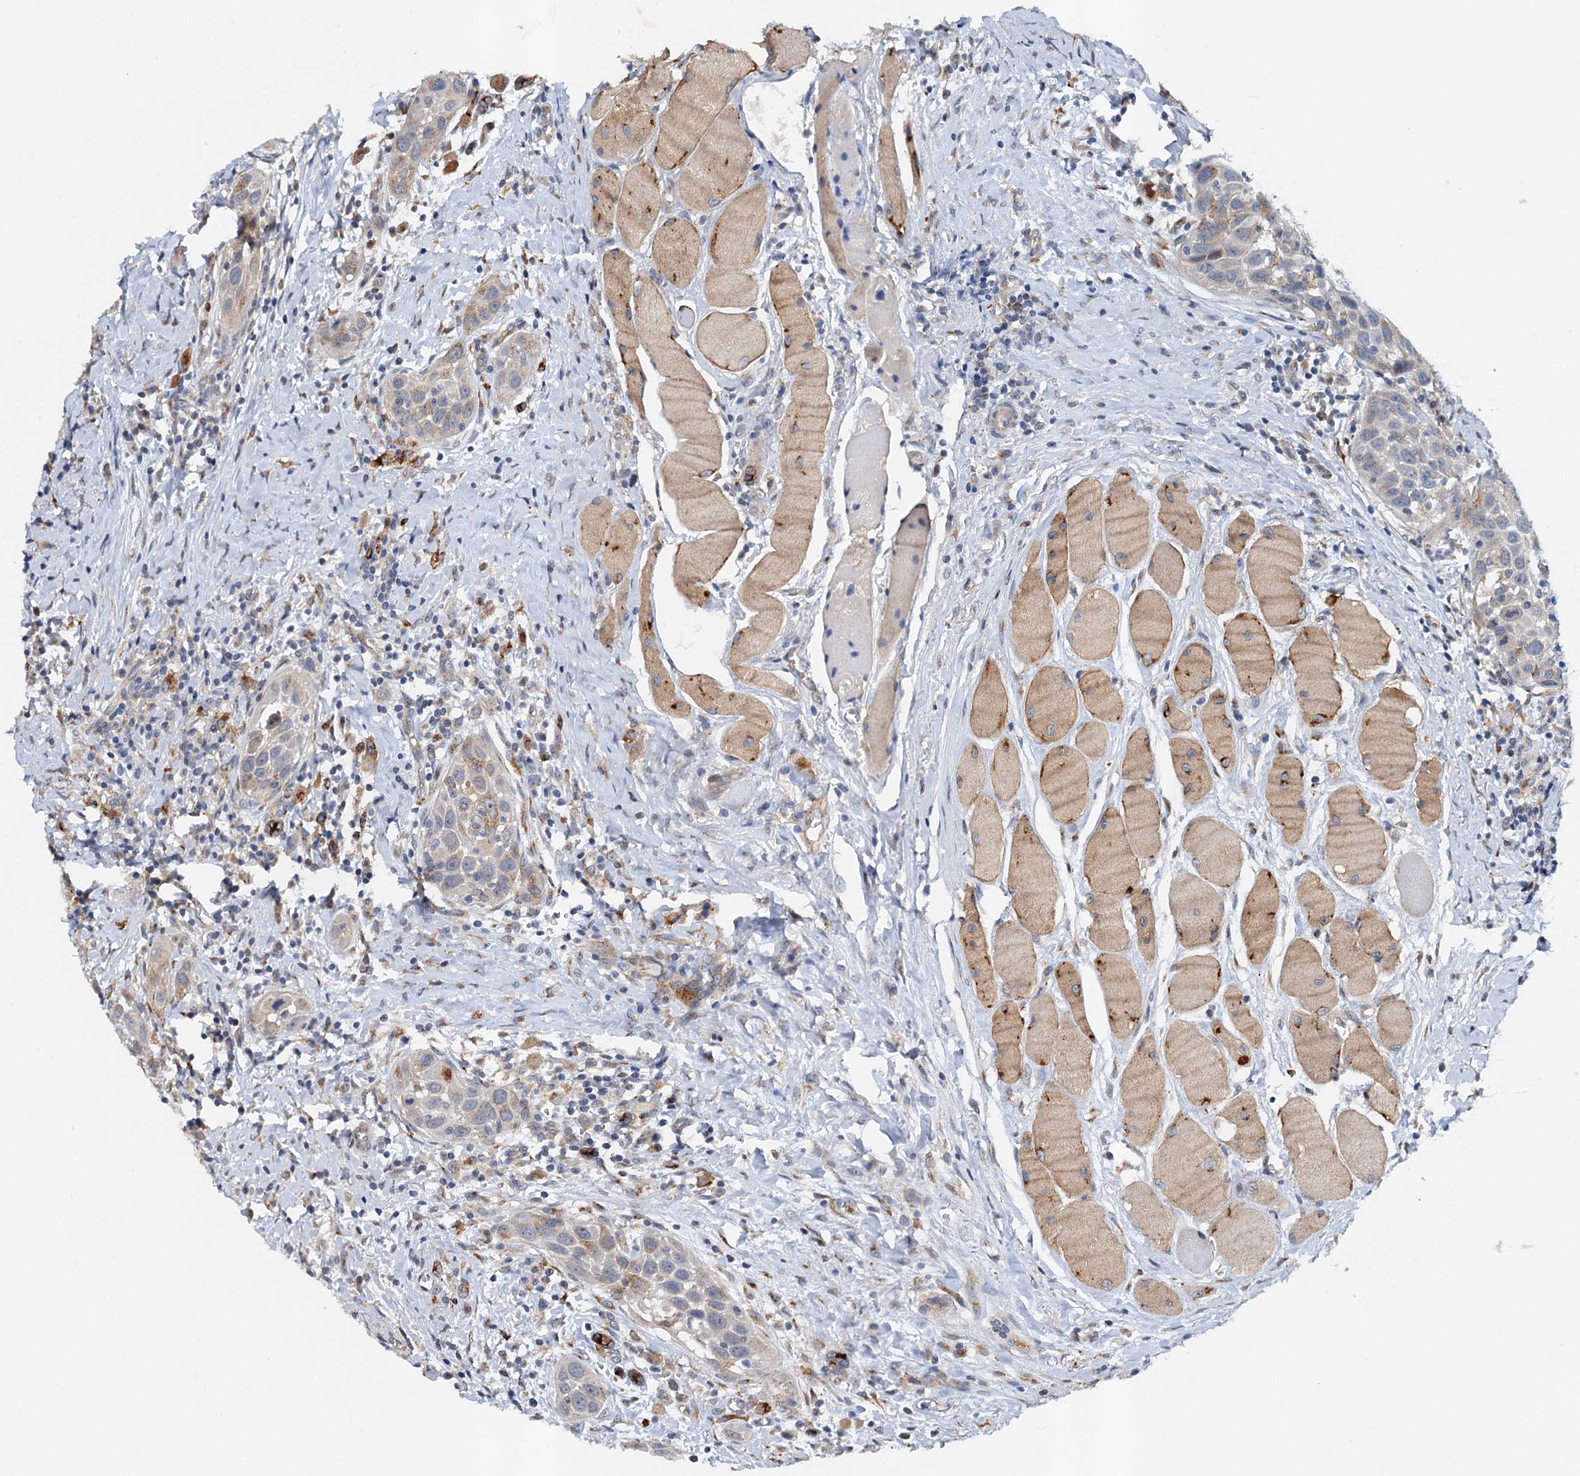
{"staining": {"intensity": "negative", "quantity": "none", "location": "none"}, "tissue": "head and neck cancer", "cell_type": "Tumor cells", "image_type": "cancer", "snomed": [{"axis": "morphology", "description": "Squamous cell carcinoma, NOS"}, {"axis": "topography", "description": "Oral tissue"}, {"axis": "topography", "description": "Head-Neck"}], "caption": "An immunohistochemistry image of head and neck cancer is shown. There is no staining in tumor cells of head and neck cancer.", "gene": "NBEA", "patient": {"sex": "female", "age": 50}}